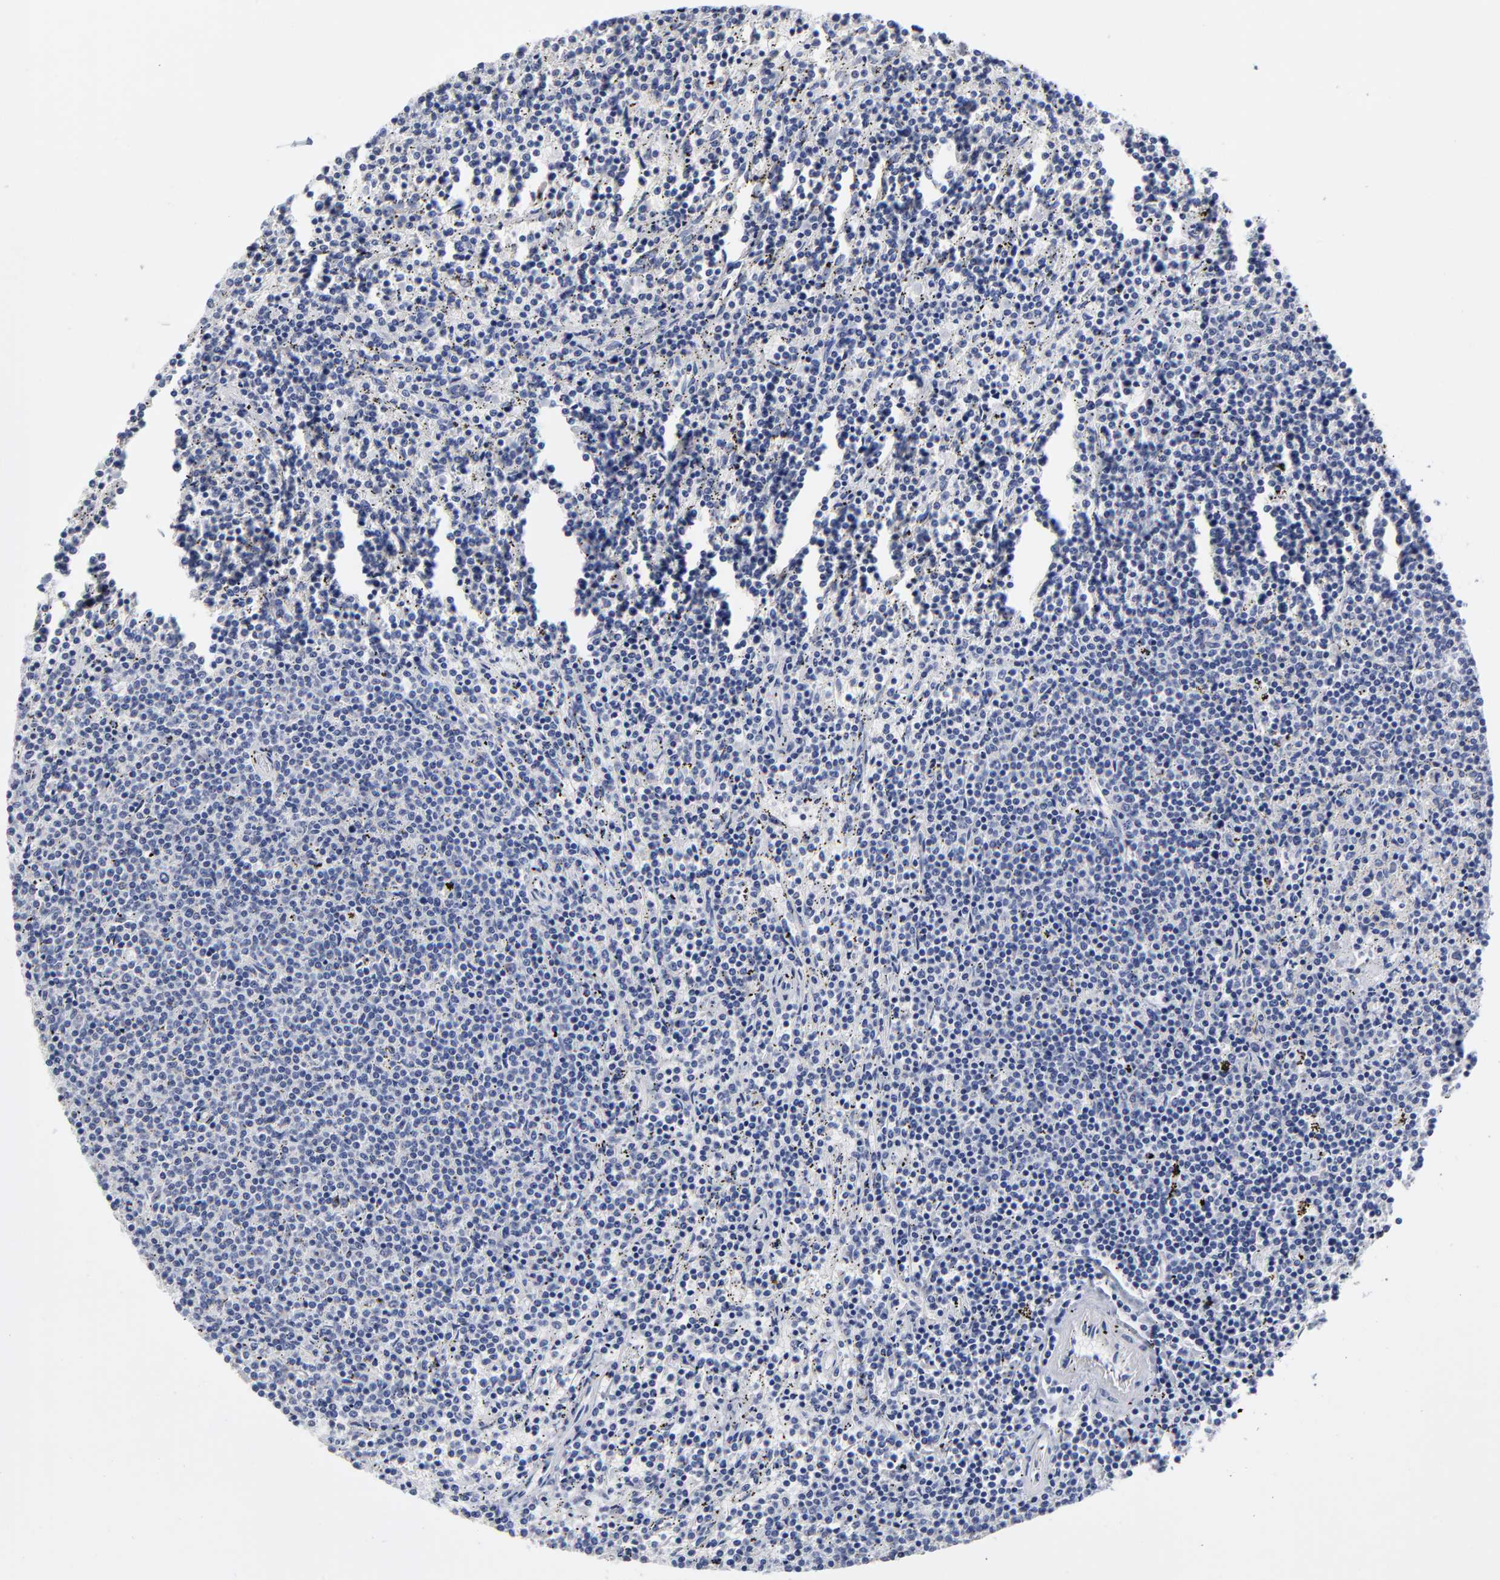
{"staining": {"intensity": "negative", "quantity": "none", "location": "none"}, "tissue": "lymphoma", "cell_type": "Tumor cells", "image_type": "cancer", "snomed": [{"axis": "morphology", "description": "Malignant lymphoma, non-Hodgkin's type, Low grade"}, {"axis": "topography", "description": "Spleen"}], "caption": "Micrograph shows no significant protein staining in tumor cells of low-grade malignant lymphoma, non-Hodgkin's type. The staining is performed using DAB brown chromogen with nuclei counter-stained in using hematoxylin.", "gene": "PTP4A1", "patient": {"sex": "female", "age": 50}}